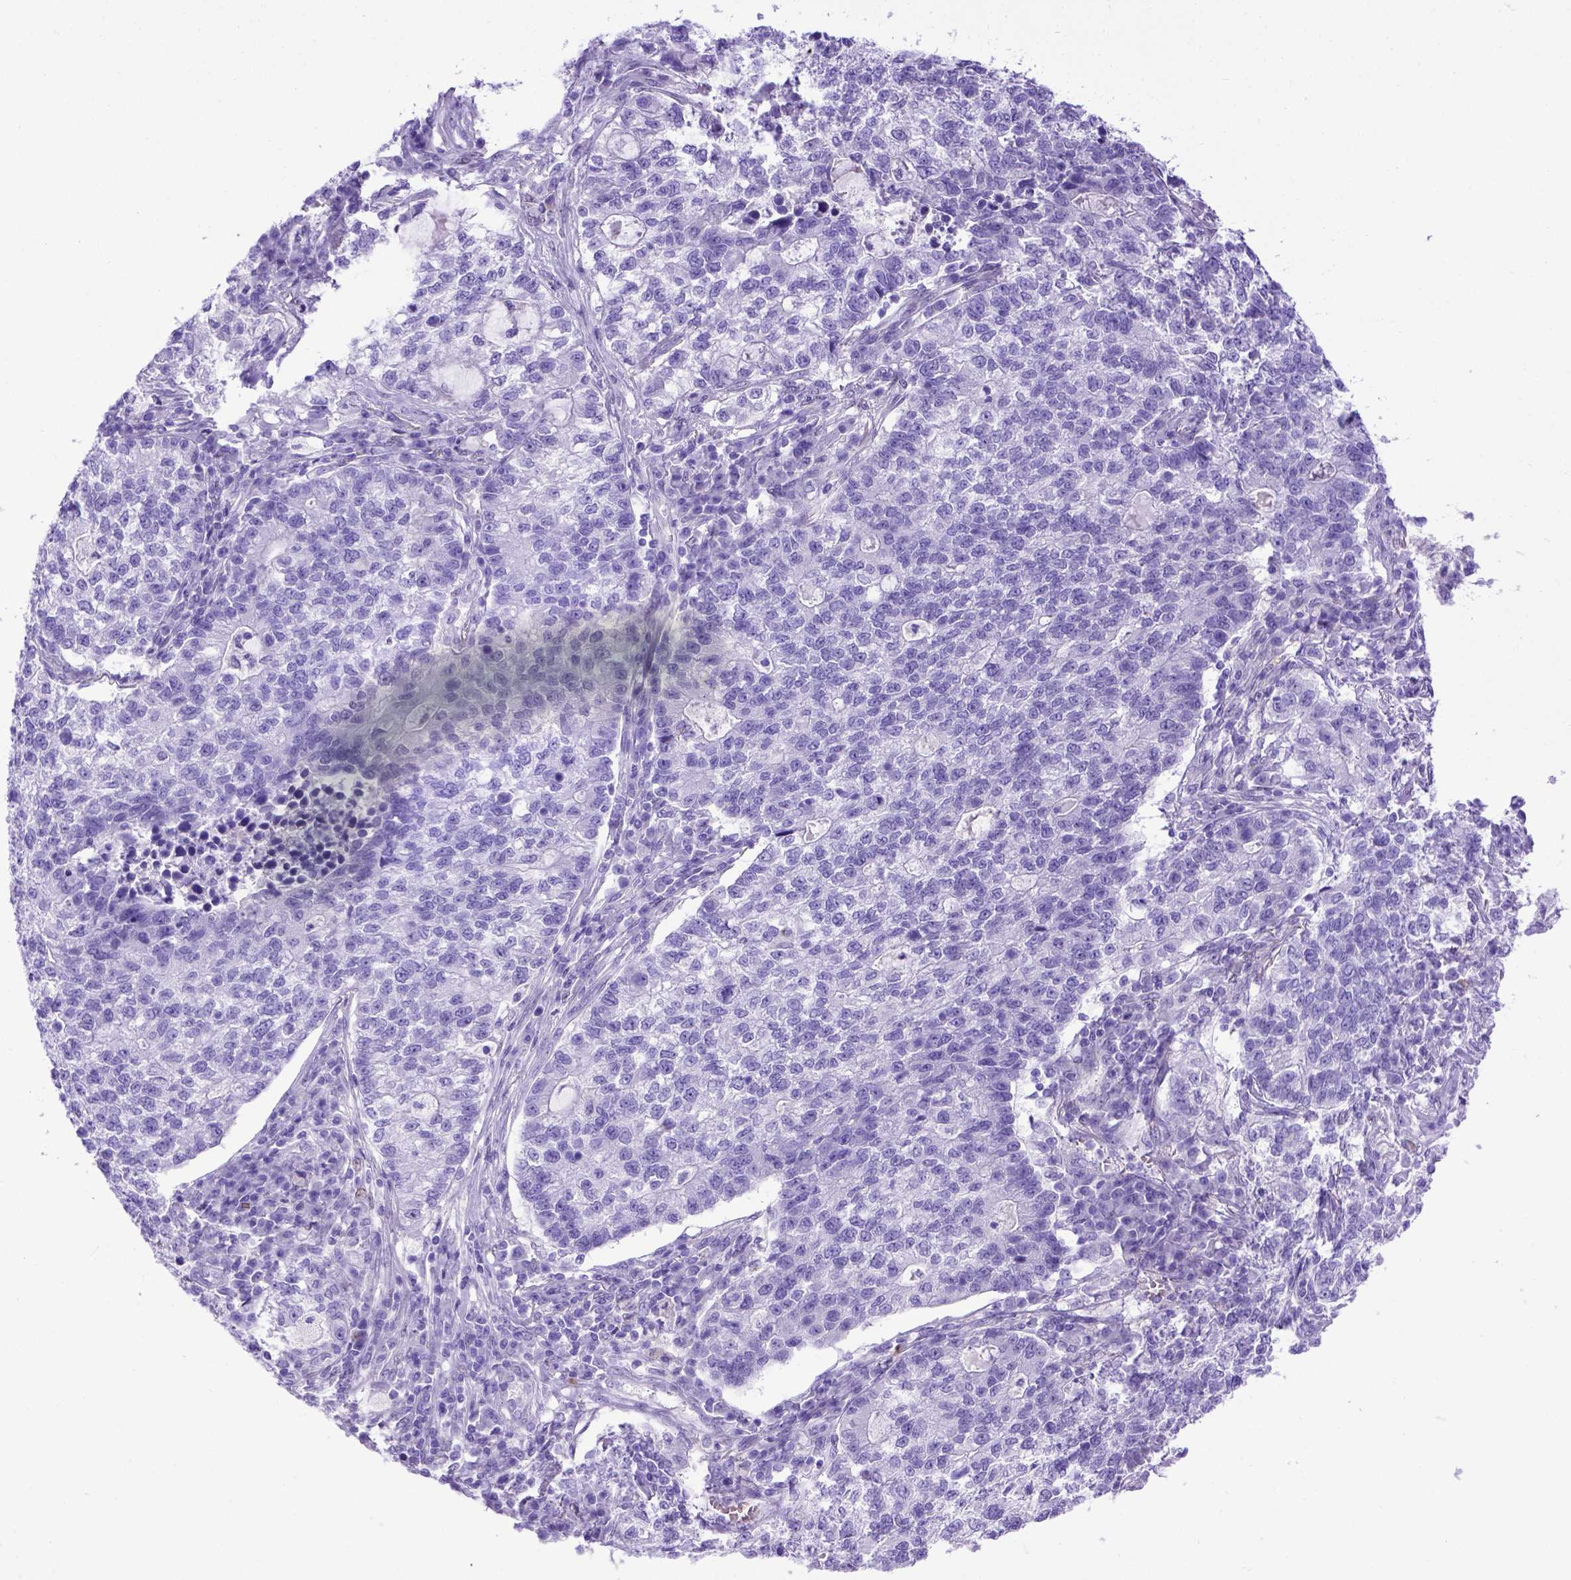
{"staining": {"intensity": "negative", "quantity": "none", "location": "none"}, "tissue": "lung cancer", "cell_type": "Tumor cells", "image_type": "cancer", "snomed": [{"axis": "morphology", "description": "Adenocarcinoma, NOS"}, {"axis": "topography", "description": "Lung"}], "caption": "High power microscopy image of an IHC photomicrograph of lung cancer (adenocarcinoma), revealing no significant staining in tumor cells.", "gene": "MEOX2", "patient": {"sex": "male", "age": 57}}